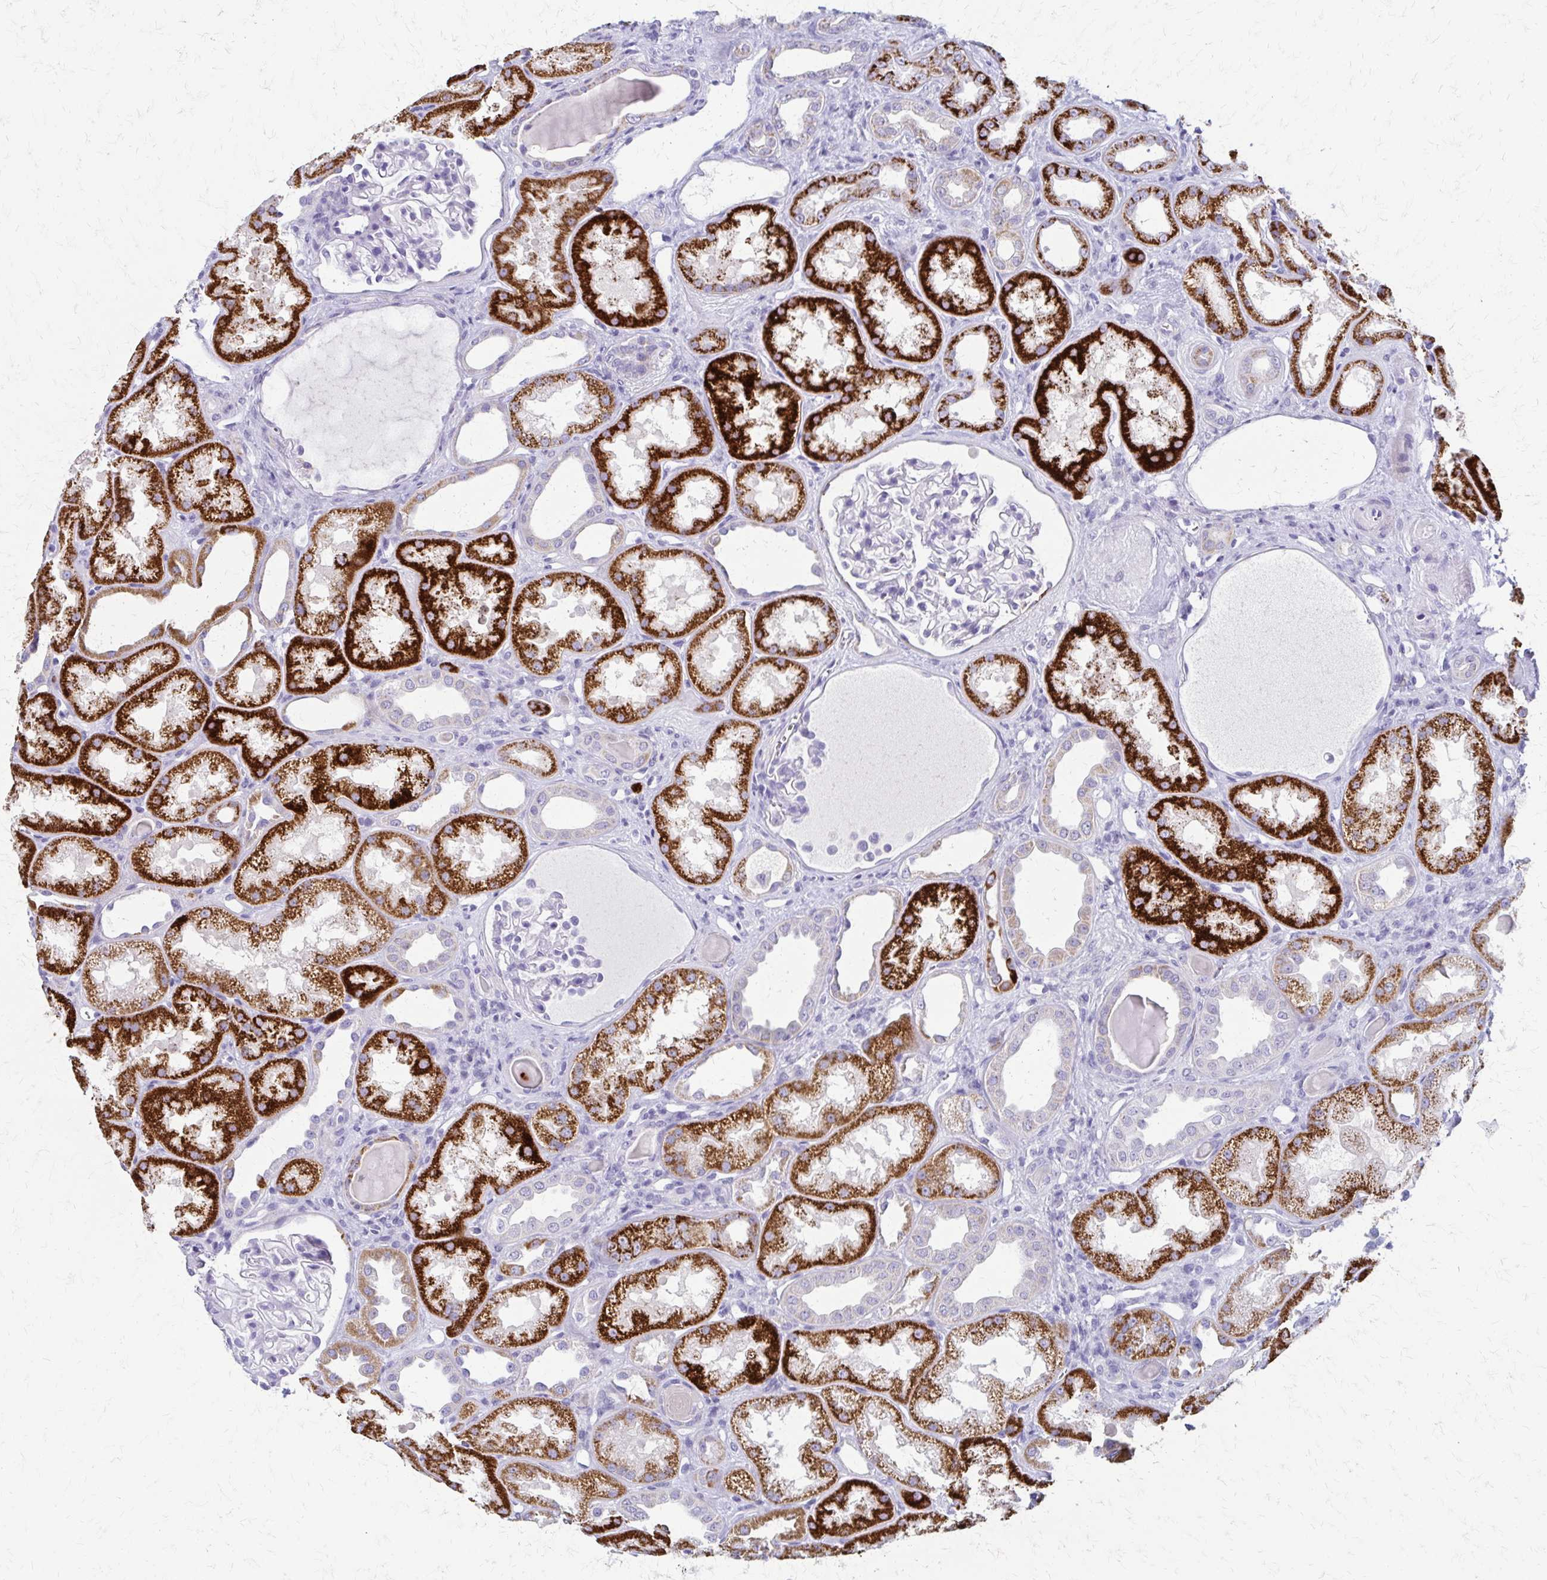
{"staining": {"intensity": "negative", "quantity": "none", "location": "none"}, "tissue": "kidney", "cell_type": "Cells in glomeruli", "image_type": "normal", "snomed": [{"axis": "morphology", "description": "Normal tissue, NOS"}, {"axis": "topography", "description": "Kidney"}], "caption": "Immunohistochemistry (IHC) micrograph of normal kidney stained for a protein (brown), which exhibits no staining in cells in glomeruli.", "gene": "ZSCAN5B", "patient": {"sex": "male", "age": 61}}